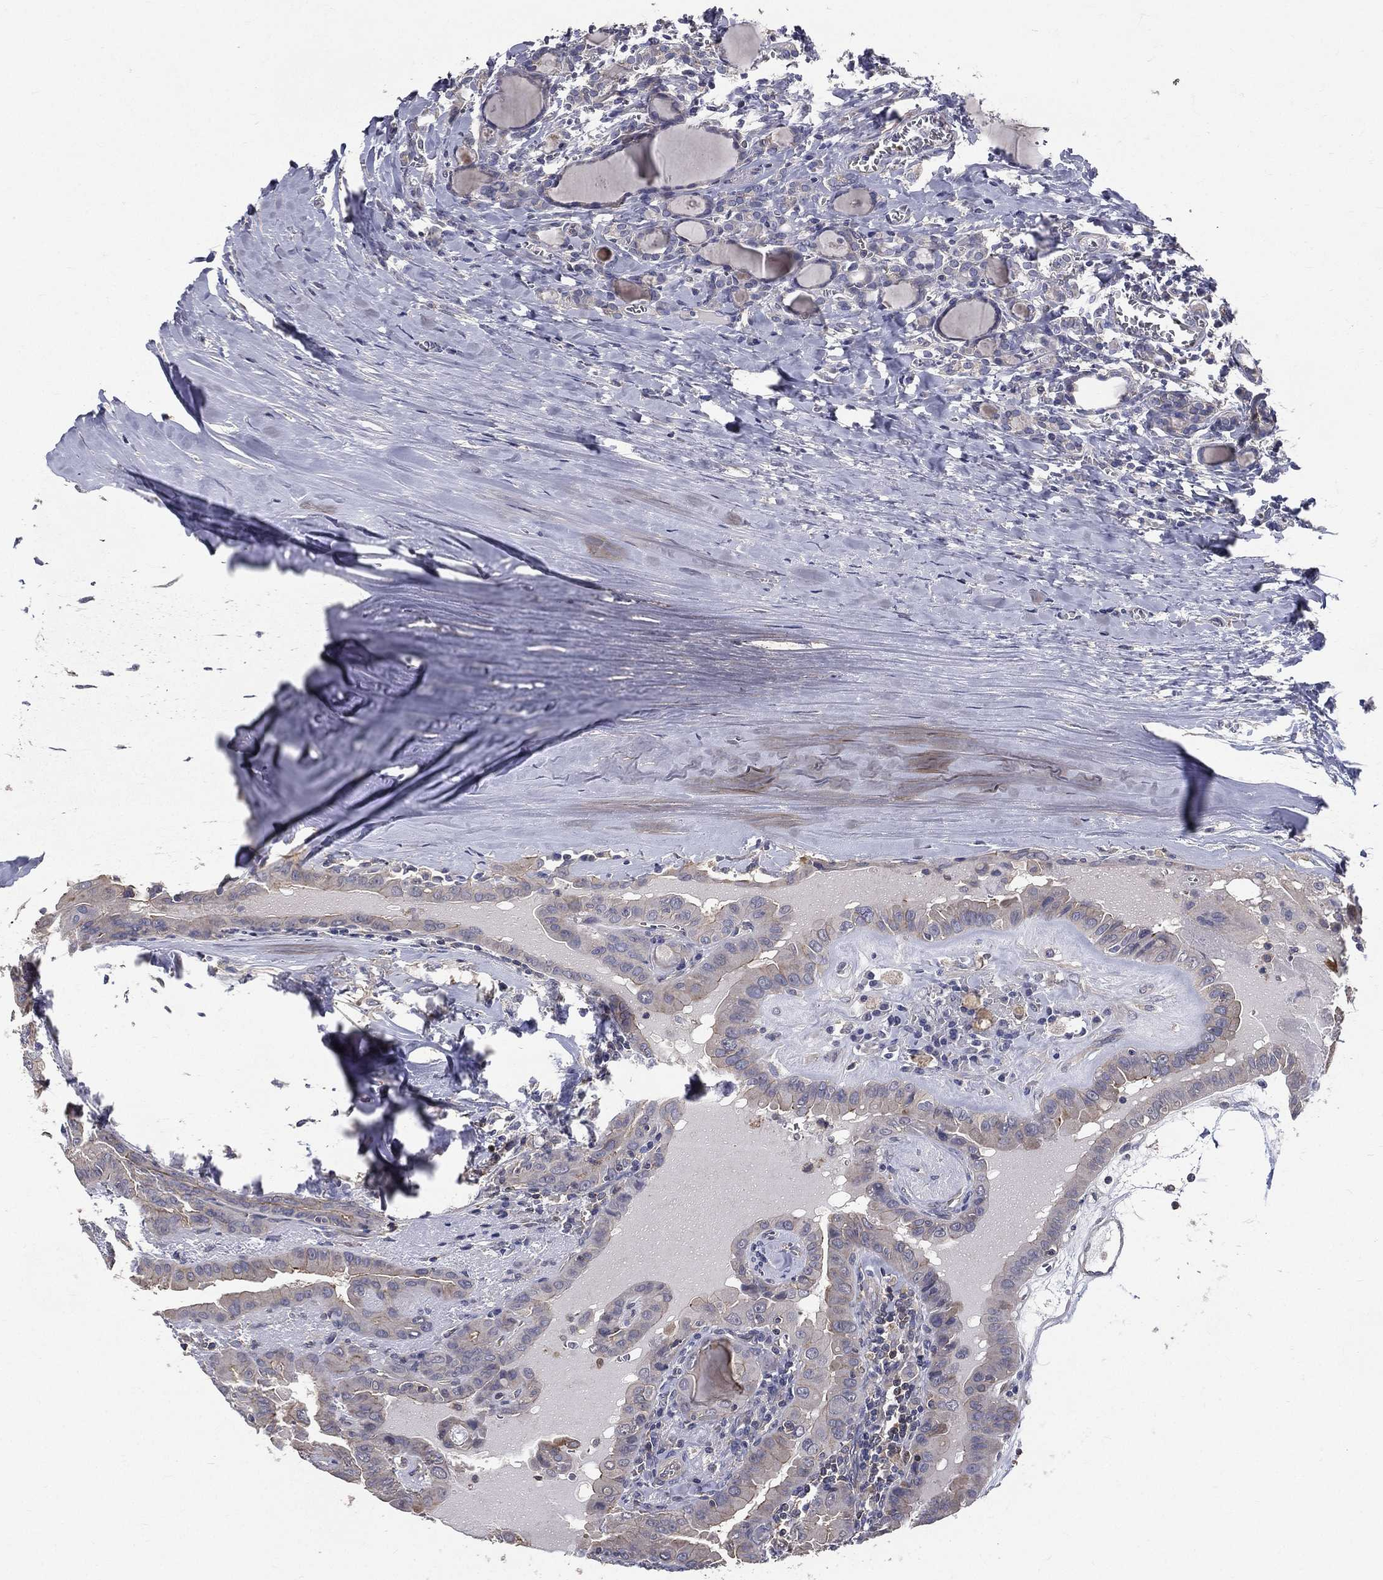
{"staining": {"intensity": "strong", "quantity": "<25%", "location": "cytoplasmic/membranous"}, "tissue": "thyroid cancer", "cell_type": "Tumor cells", "image_type": "cancer", "snomed": [{"axis": "morphology", "description": "Papillary adenocarcinoma, NOS"}, {"axis": "topography", "description": "Thyroid gland"}], "caption": "An IHC photomicrograph of tumor tissue is shown. Protein staining in brown highlights strong cytoplasmic/membranous positivity in thyroid cancer within tumor cells.", "gene": "SERPINB2", "patient": {"sex": "female", "age": 37}}